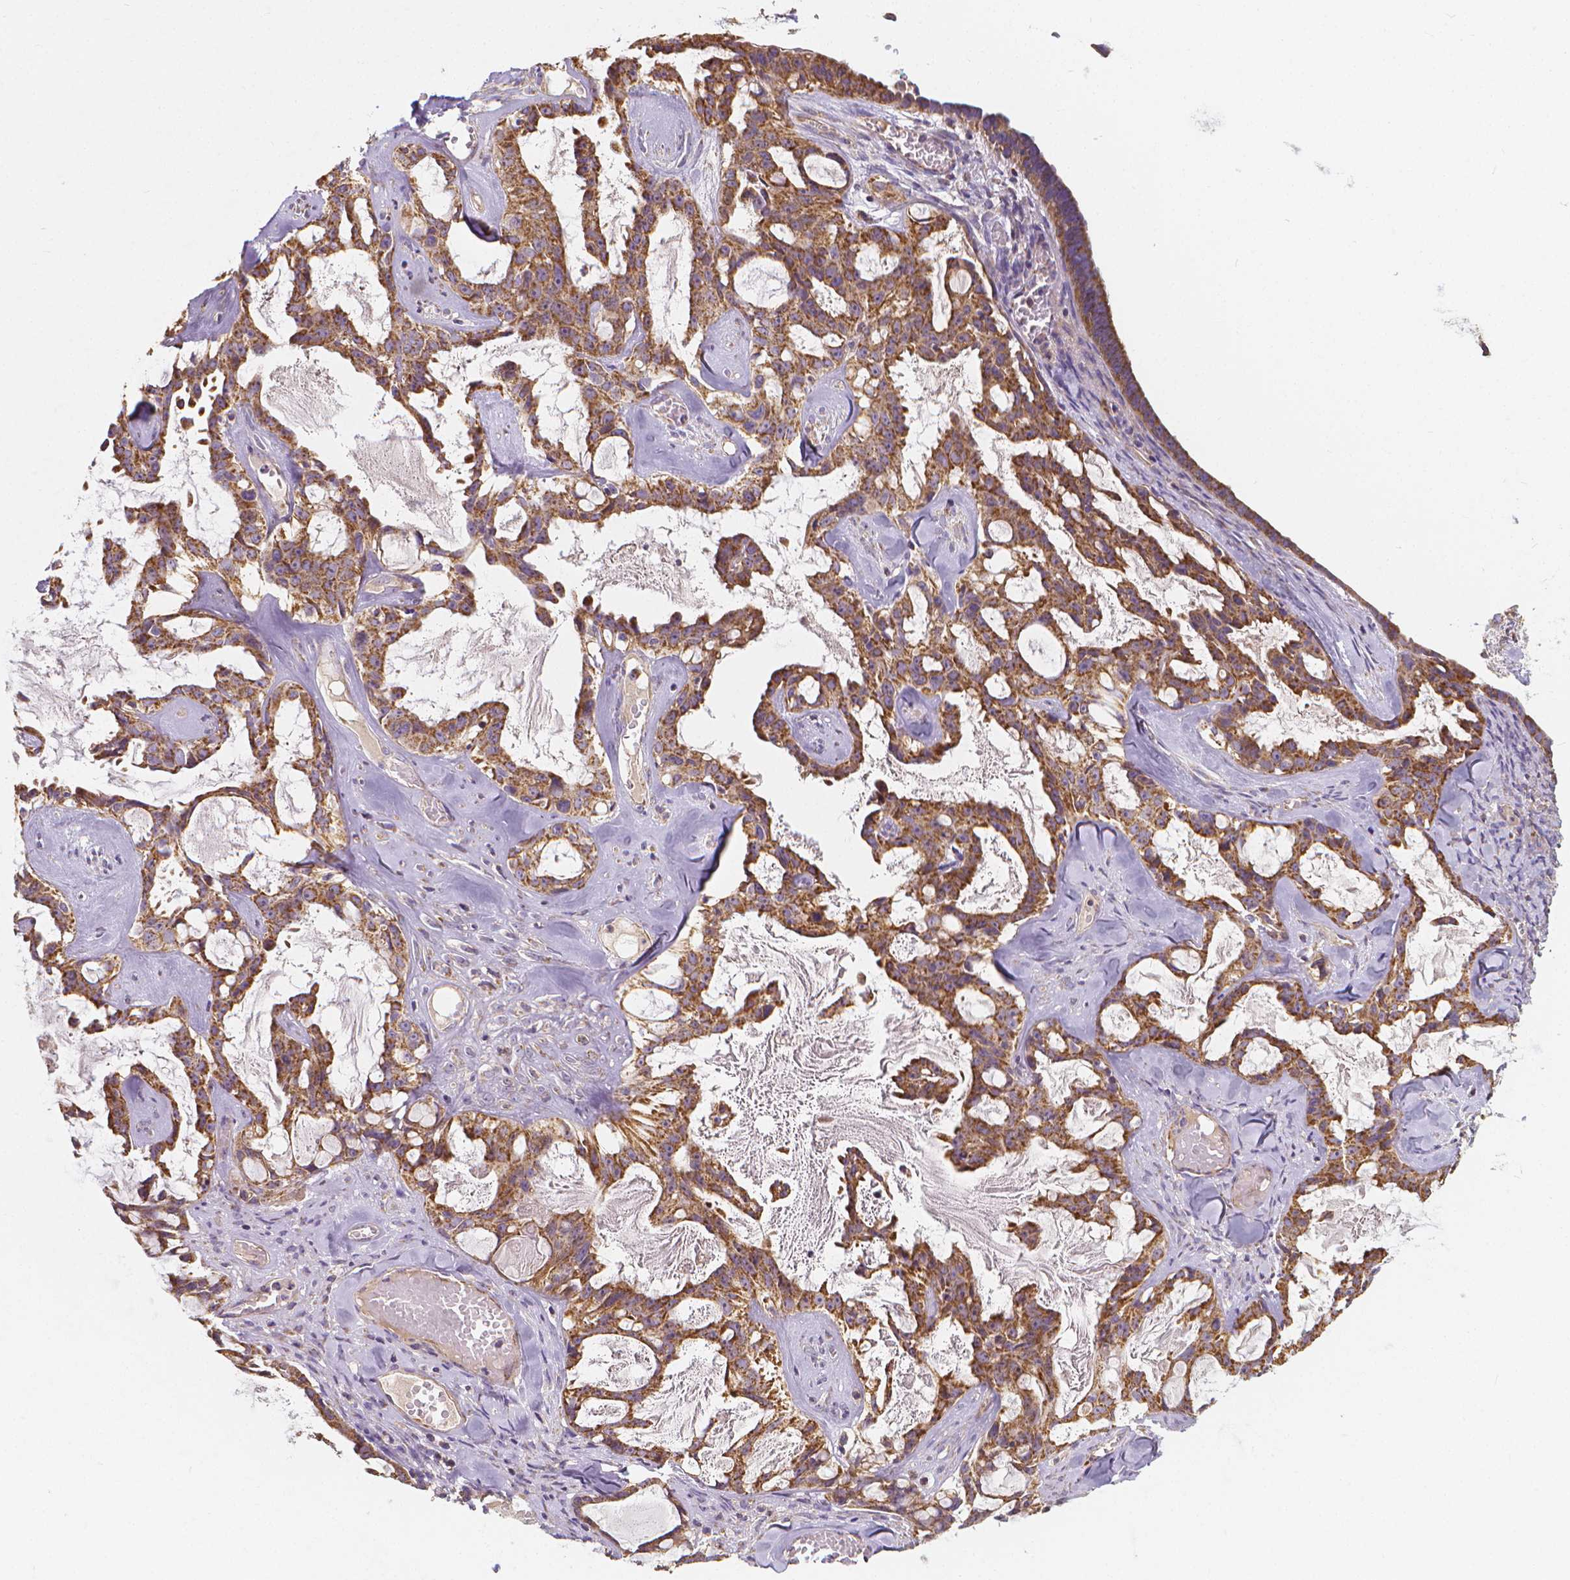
{"staining": {"intensity": "moderate", "quantity": ">75%", "location": "cytoplasmic/membranous"}, "tissue": "ovarian cancer", "cell_type": "Tumor cells", "image_type": "cancer", "snomed": [{"axis": "morphology", "description": "Cystadenocarcinoma, serous, NOS"}, {"axis": "topography", "description": "Ovary"}], "caption": "Immunohistochemical staining of ovarian serous cystadenocarcinoma shows medium levels of moderate cytoplasmic/membranous protein positivity in about >75% of tumor cells.", "gene": "SNCAIP", "patient": {"sex": "female", "age": 69}}